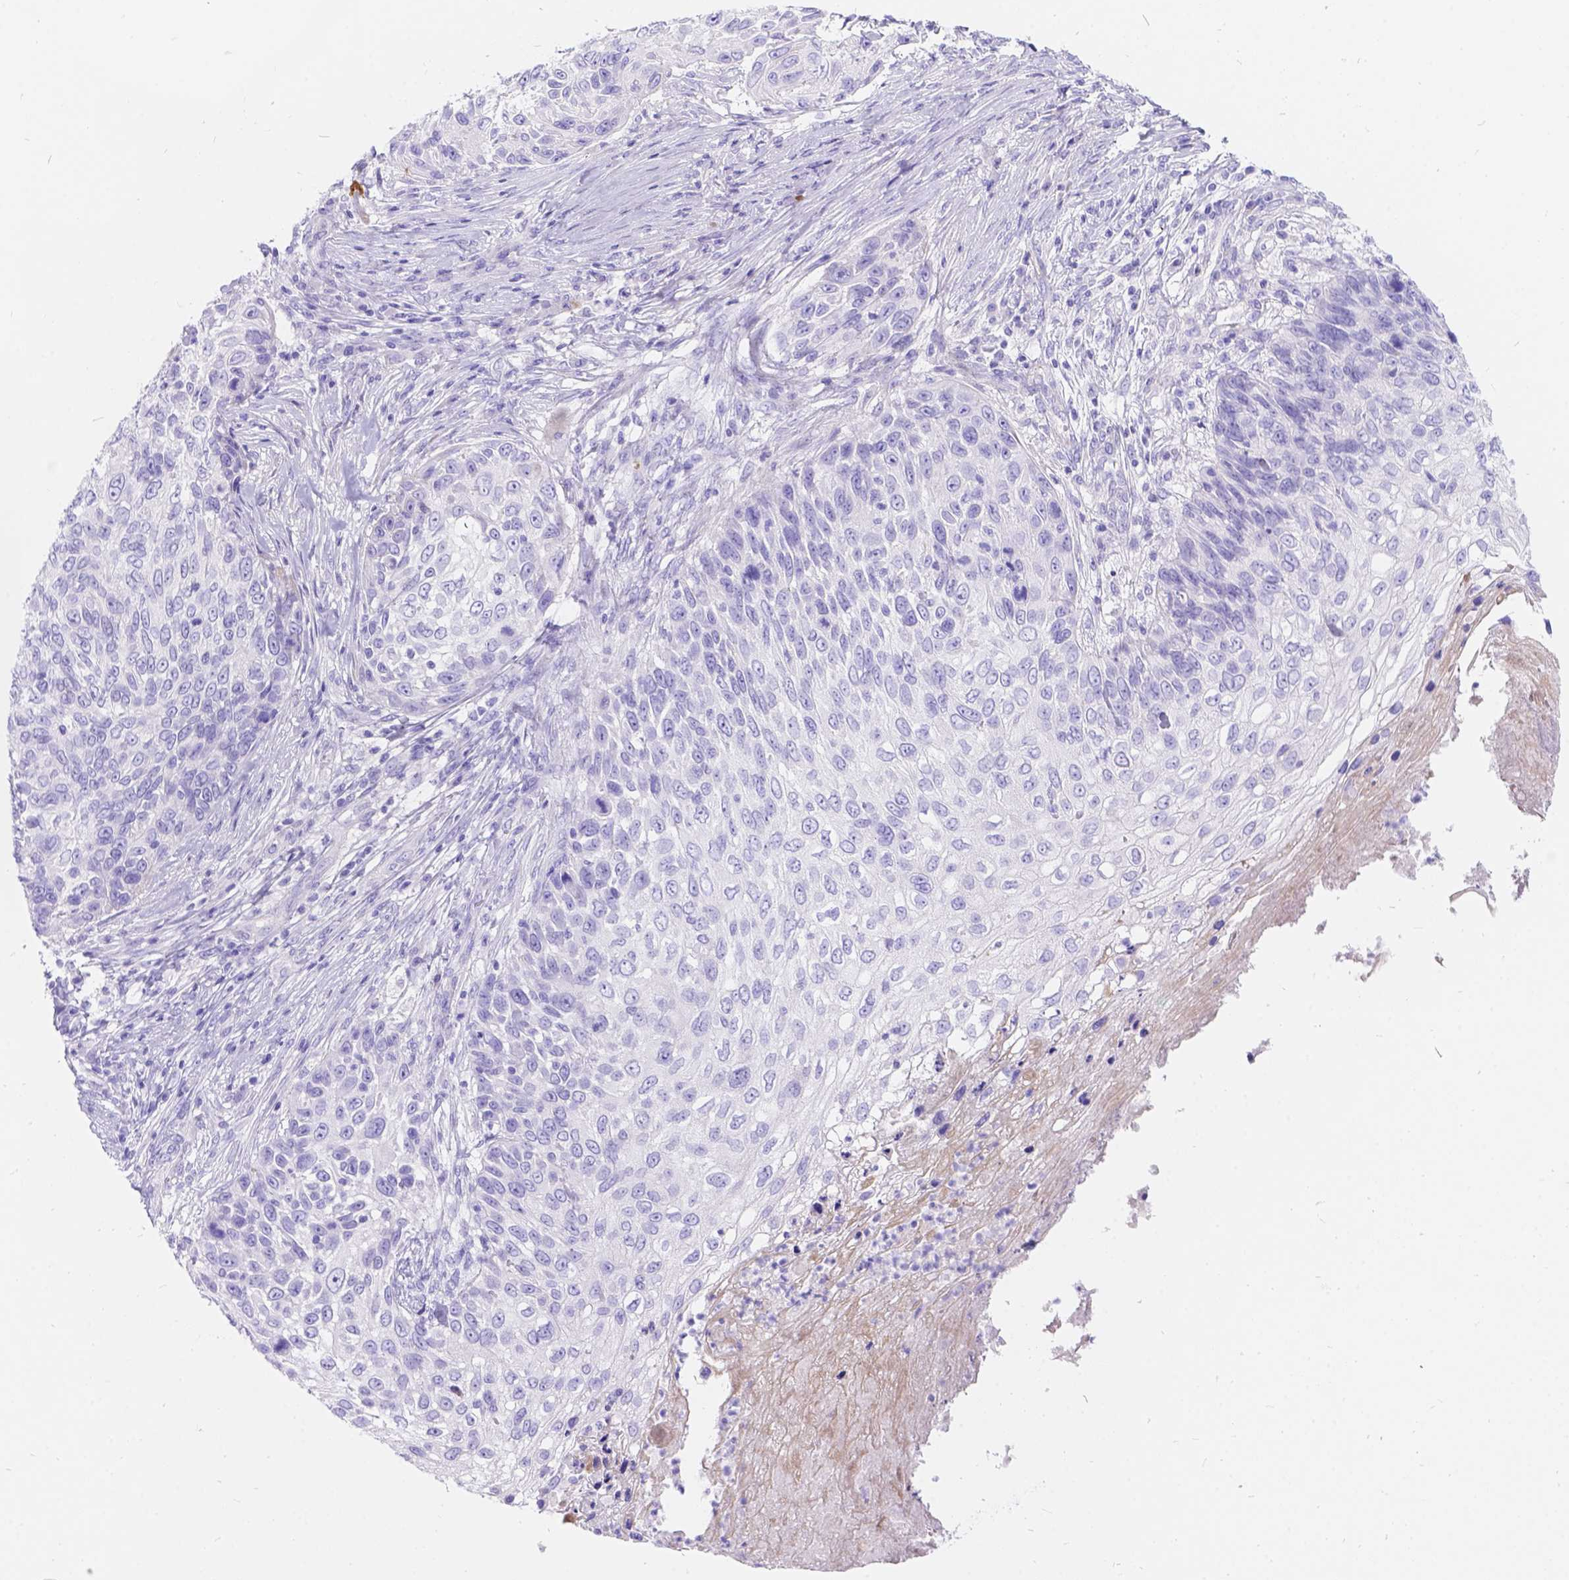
{"staining": {"intensity": "negative", "quantity": "none", "location": "none"}, "tissue": "skin cancer", "cell_type": "Tumor cells", "image_type": "cancer", "snomed": [{"axis": "morphology", "description": "Squamous cell carcinoma, NOS"}, {"axis": "topography", "description": "Skin"}], "caption": "IHC histopathology image of neoplastic tissue: skin cancer (squamous cell carcinoma) stained with DAB (3,3'-diaminobenzidine) reveals no significant protein expression in tumor cells.", "gene": "KLHL10", "patient": {"sex": "male", "age": 92}}